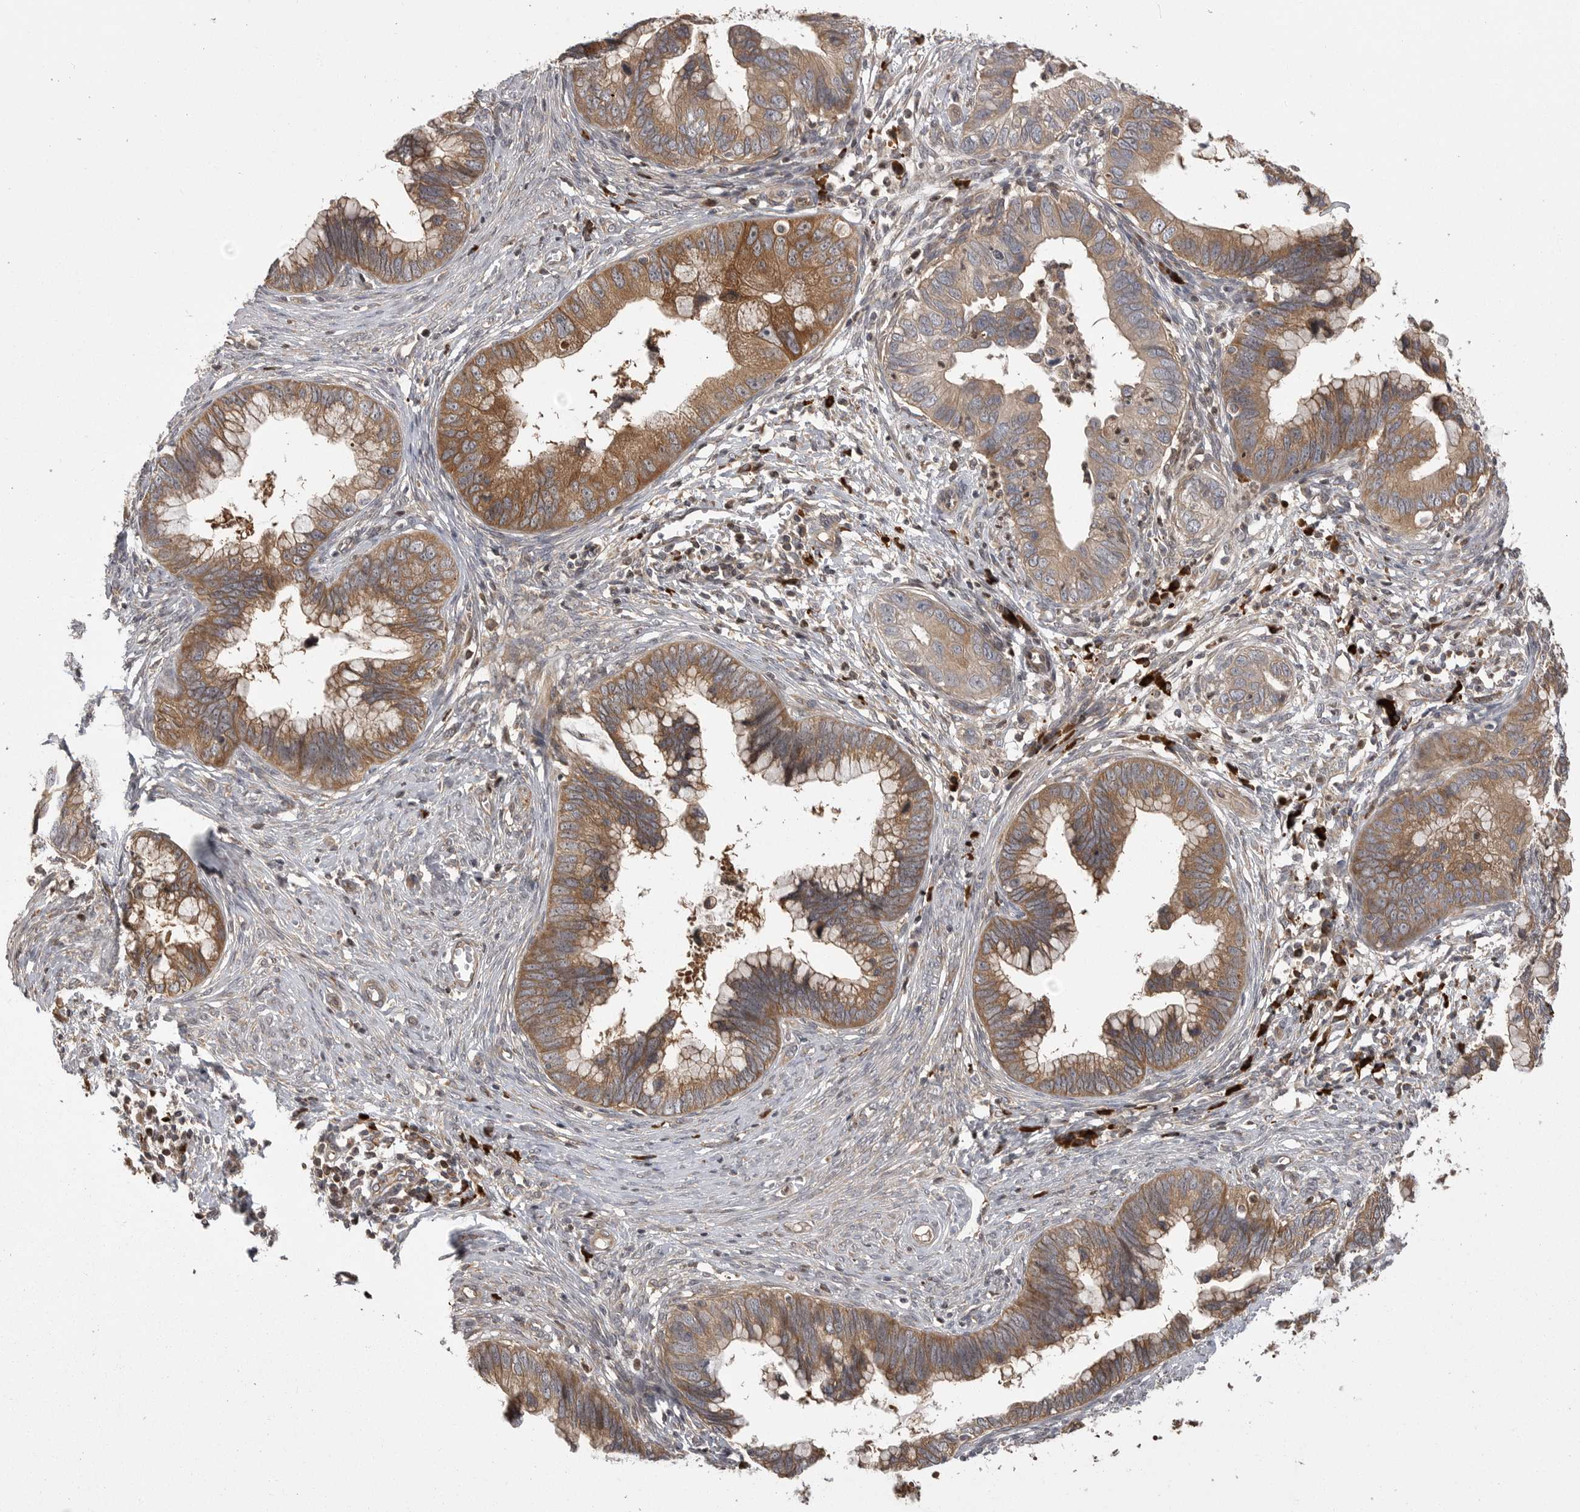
{"staining": {"intensity": "moderate", "quantity": ">75%", "location": "cytoplasmic/membranous"}, "tissue": "cervical cancer", "cell_type": "Tumor cells", "image_type": "cancer", "snomed": [{"axis": "morphology", "description": "Adenocarcinoma, NOS"}, {"axis": "topography", "description": "Cervix"}], "caption": "The histopathology image demonstrates staining of cervical cancer, revealing moderate cytoplasmic/membranous protein positivity (brown color) within tumor cells.", "gene": "OXR1", "patient": {"sex": "female", "age": 44}}